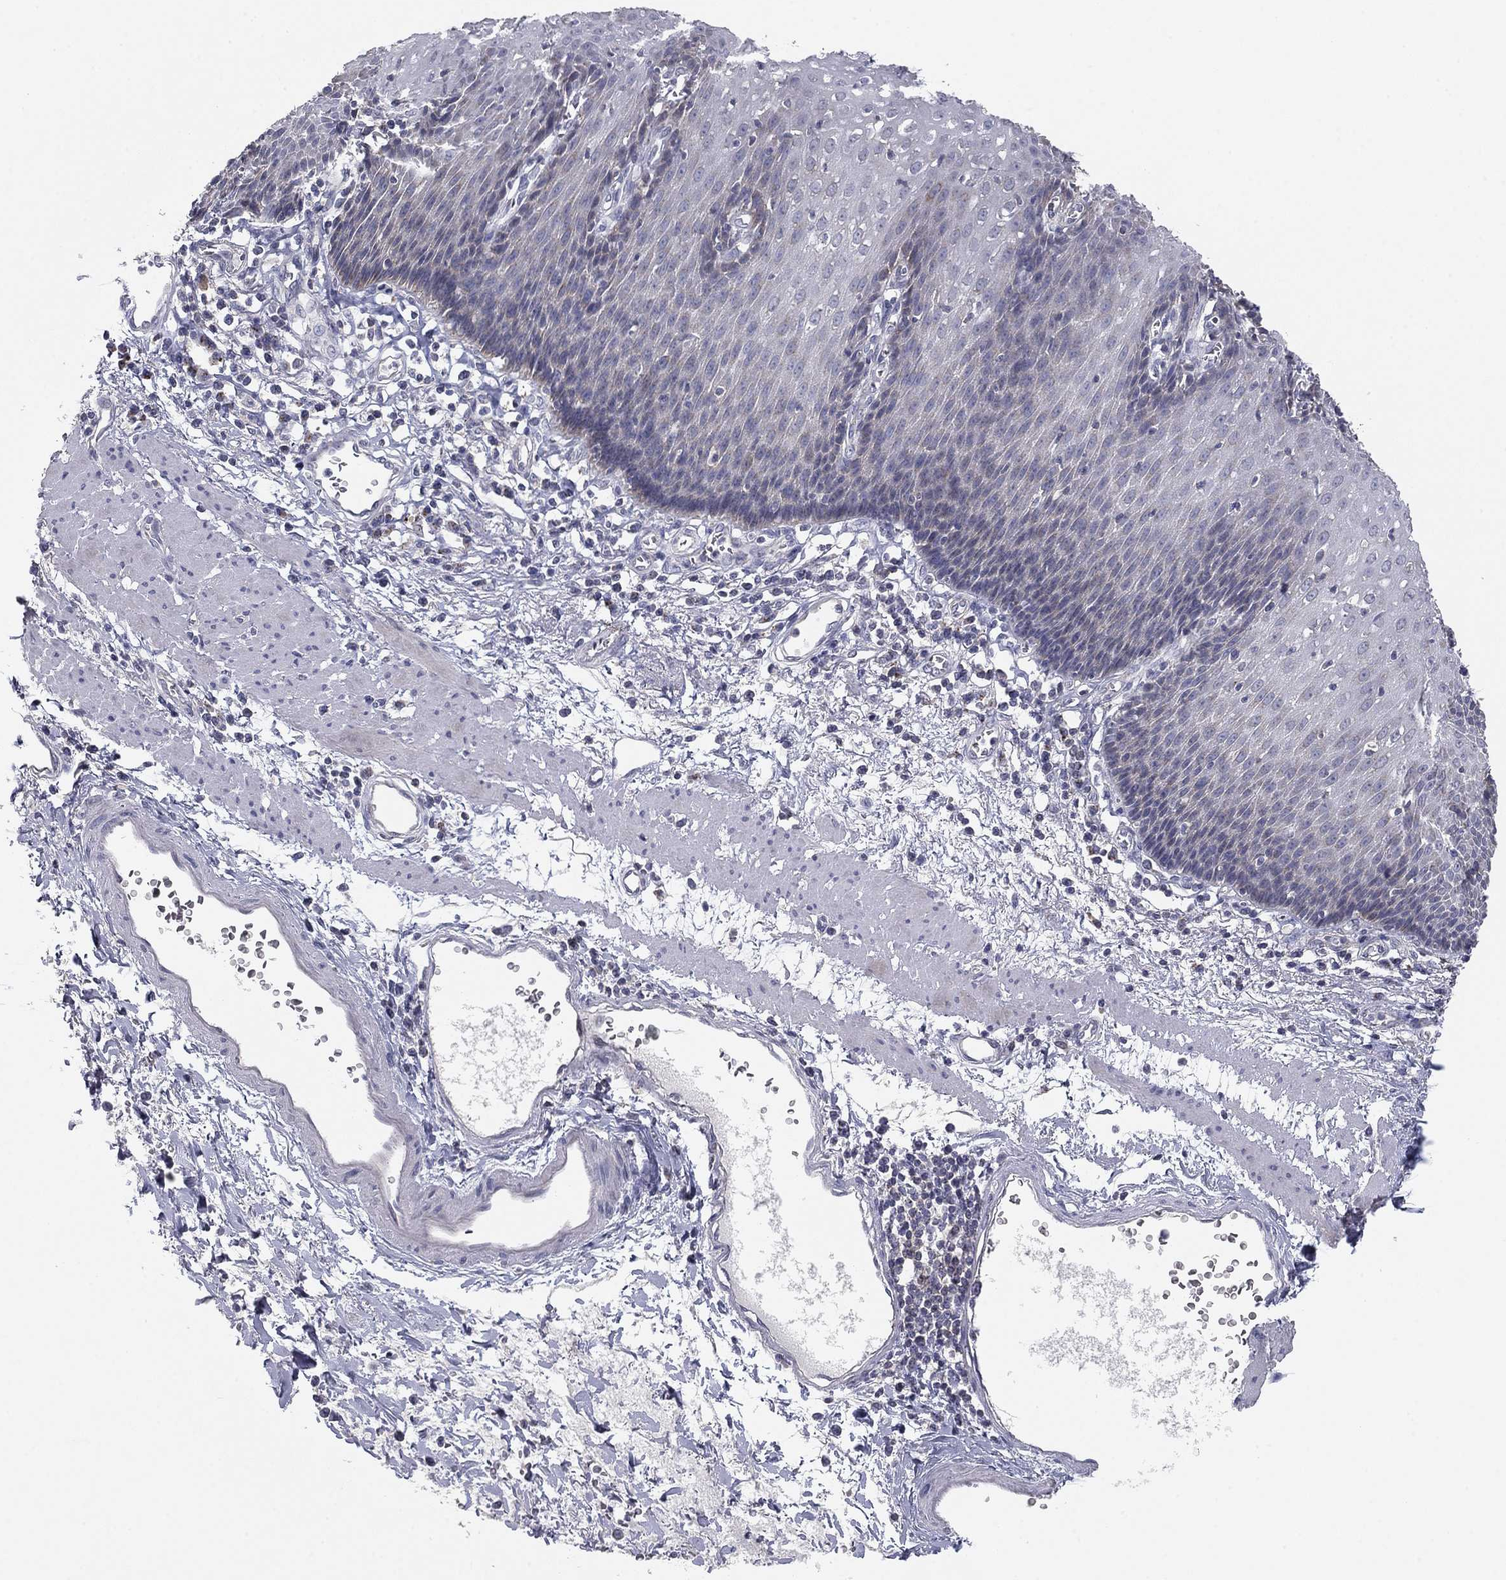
{"staining": {"intensity": "negative", "quantity": "none", "location": "none"}, "tissue": "esophagus", "cell_type": "Squamous epithelial cells", "image_type": "normal", "snomed": [{"axis": "morphology", "description": "Normal tissue, NOS"}, {"axis": "topography", "description": "Esophagus"}], "caption": "The micrograph reveals no significant positivity in squamous epithelial cells of esophagus.", "gene": "SEPTIN3", "patient": {"sex": "male", "age": 57}}